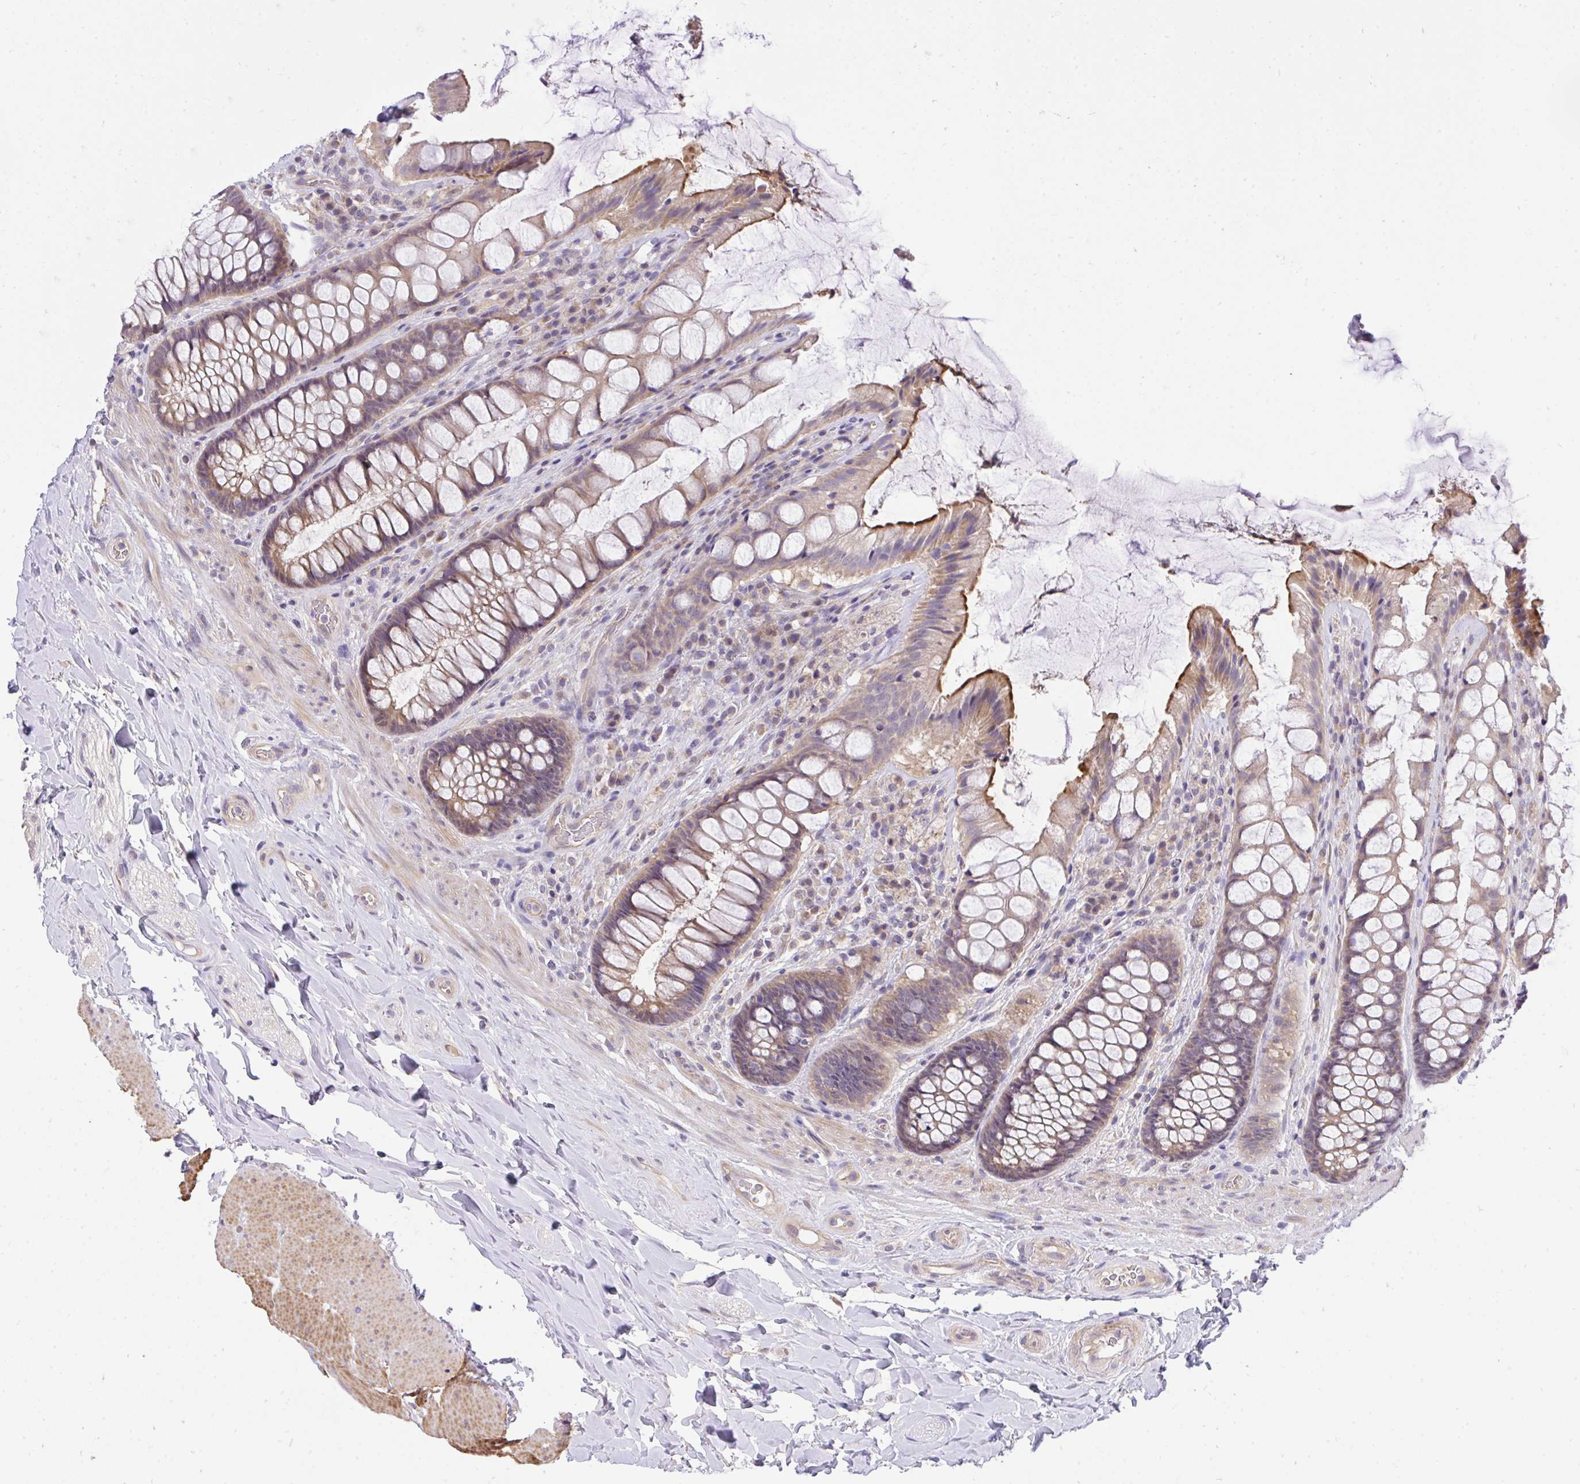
{"staining": {"intensity": "moderate", "quantity": "25%-75%", "location": "cytoplasmic/membranous"}, "tissue": "rectum", "cell_type": "Glandular cells", "image_type": "normal", "snomed": [{"axis": "morphology", "description": "Normal tissue, NOS"}, {"axis": "topography", "description": "Rectum"}], "caption": "Brown immunohistochemical staining in normal rectum demonstrates moderate cytoplasmic/membranous expression in about 25%-75% of glandular cells.", "gene": "C19orf54", "patient": {"sex": "female", "age": 58}}